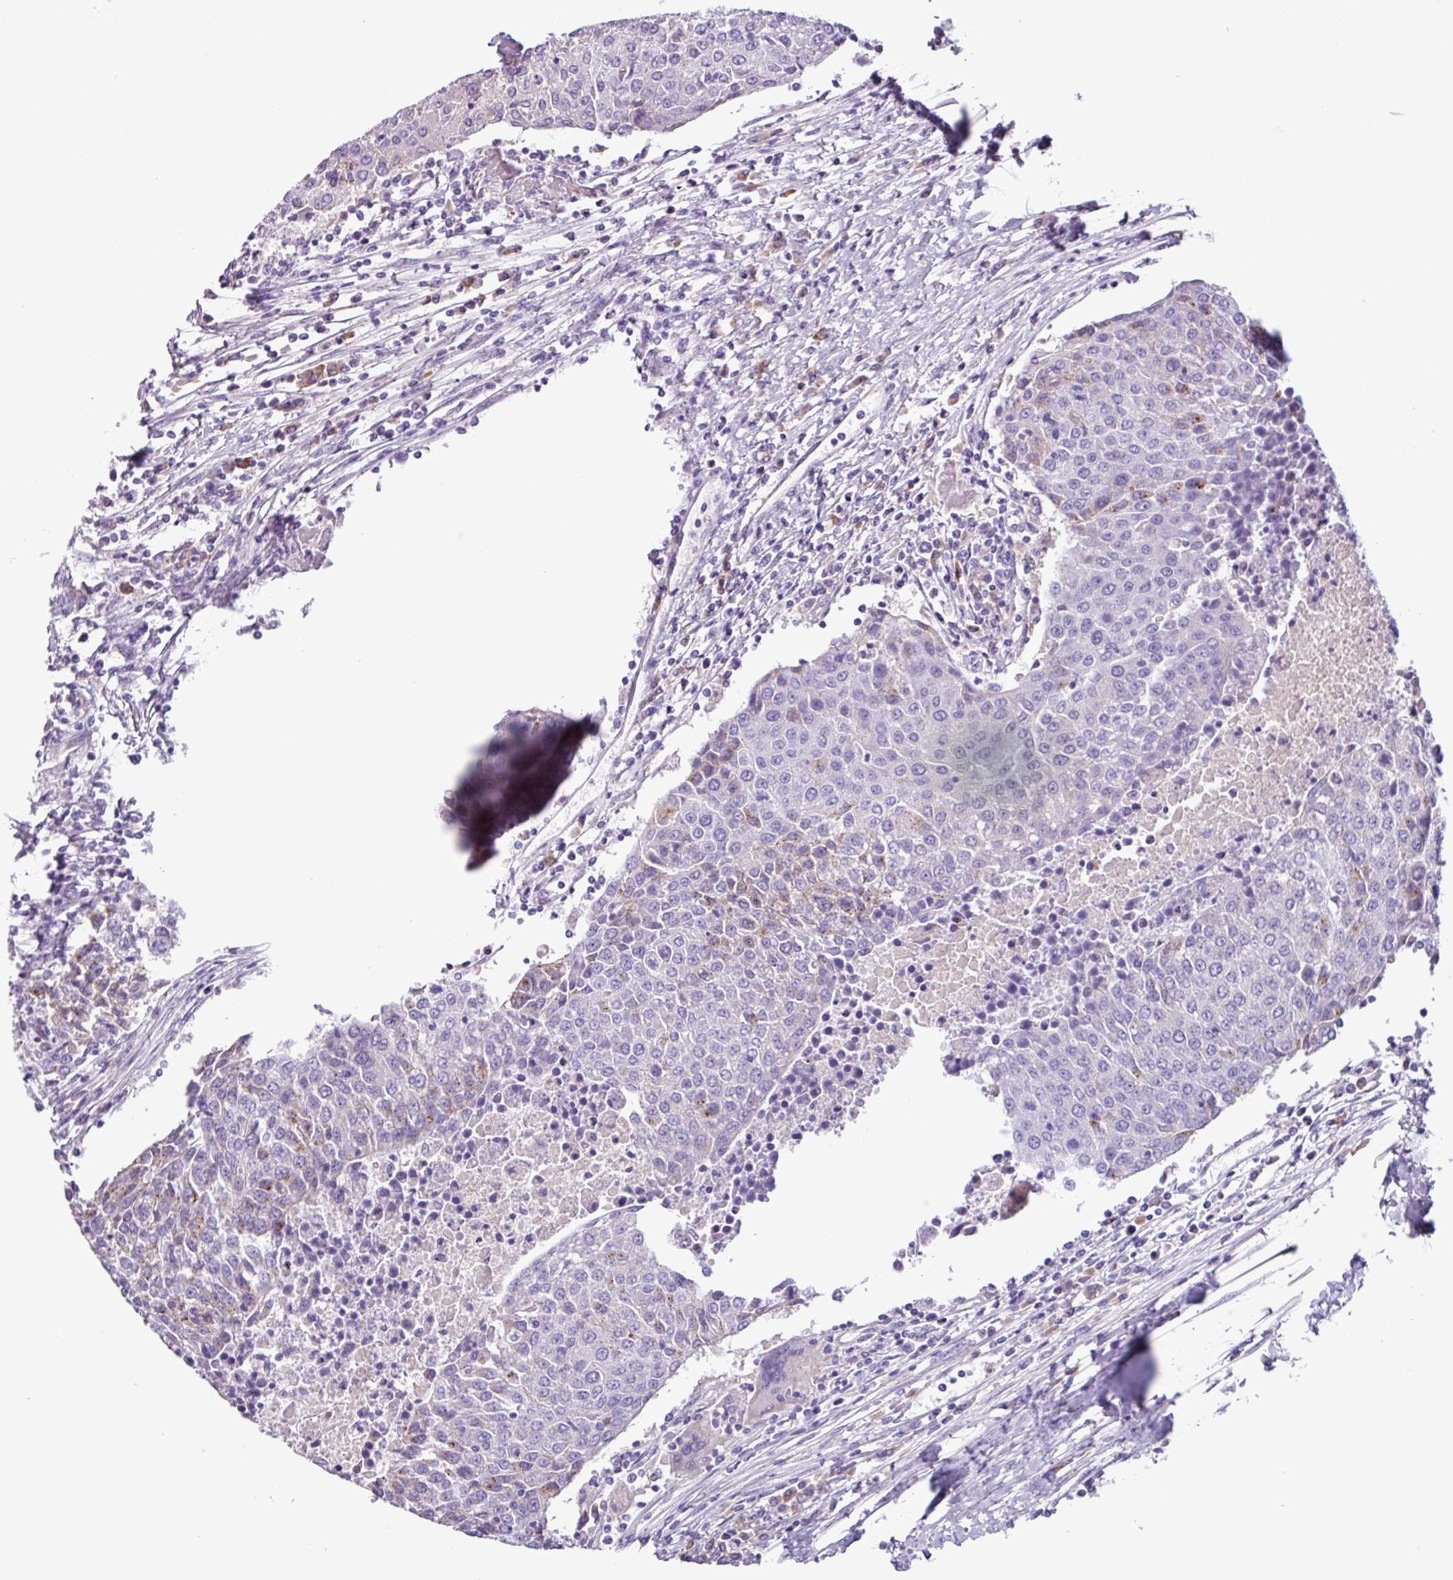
{"staining": {"intensity": "negative", "quantity": "none", "location": "none"}, "tissue": "urothelial cancer", "cell_type": "Tumor cells", "image_type": "cancer", "snomed": [{"axis": "morphology", "description": "Urothelial carcinoma, High grade"}, {"axis": "topography", "description": "Urinary bladder"}], "caption": "Tumor cells are negative for protein expression in human urothelial carcinoma (high-grade).", "gene": "CYSTM1", "patient": {"sex": "female", "age": 85}}